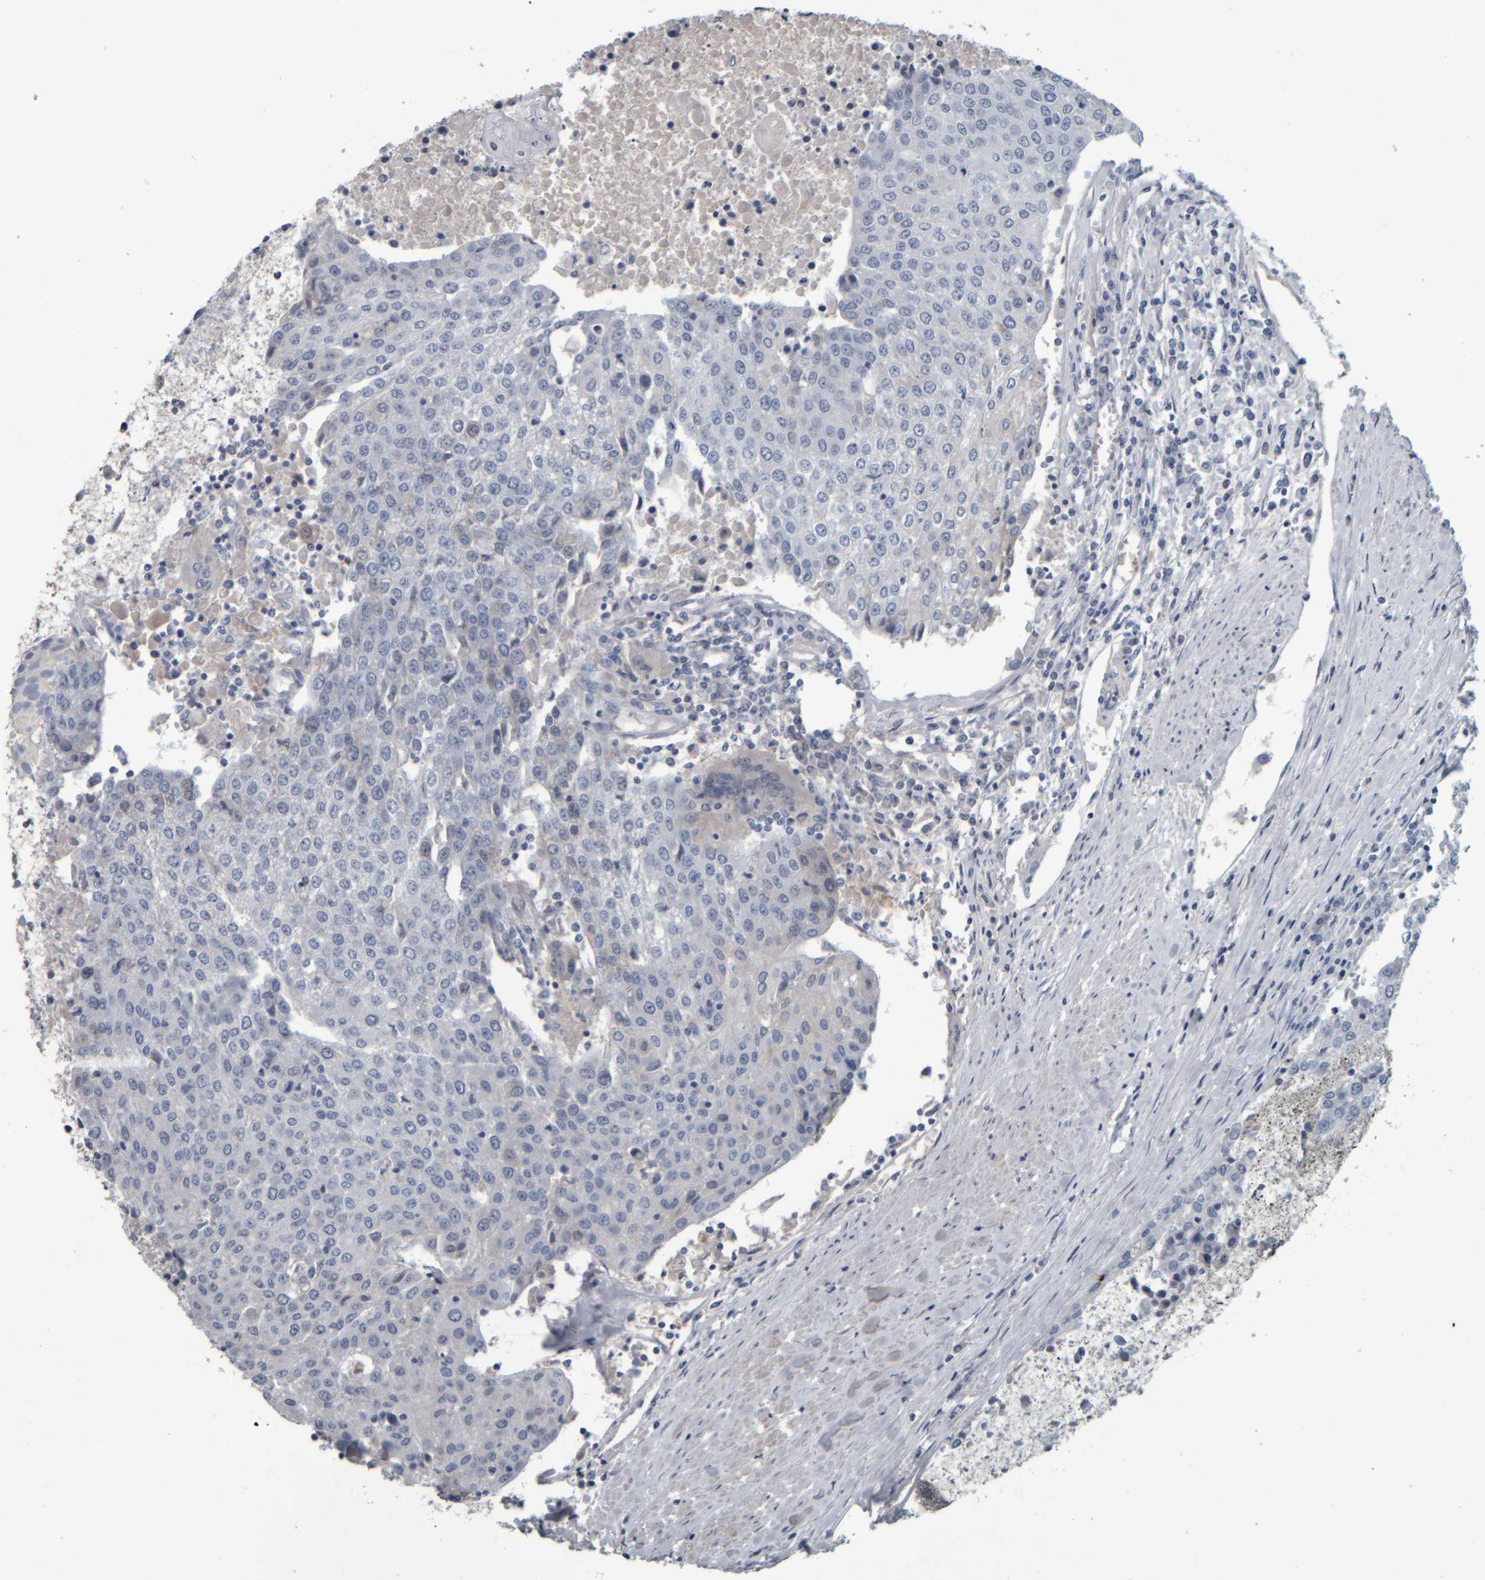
{"staining": {"intensity": "negative", "quantity": "none", "location": "none"}, "tissue": "urothelial cancer", "cell_type": "Tumor cells", "image_type": "cancer", "snomed": [{"axis": "morphology", "description": "Urothelial carcinoma, High grade"}, {"axis": "topography", "description": "Urinary bladder"}], "caption": "DAB (3,3'-diaminobenzidine) immunohistochemical staining of urothelial cancer reveals no significant staining in tumor cells.", "gene": "CAVIN4", "patient": {"sex": "female", "age": 85}}